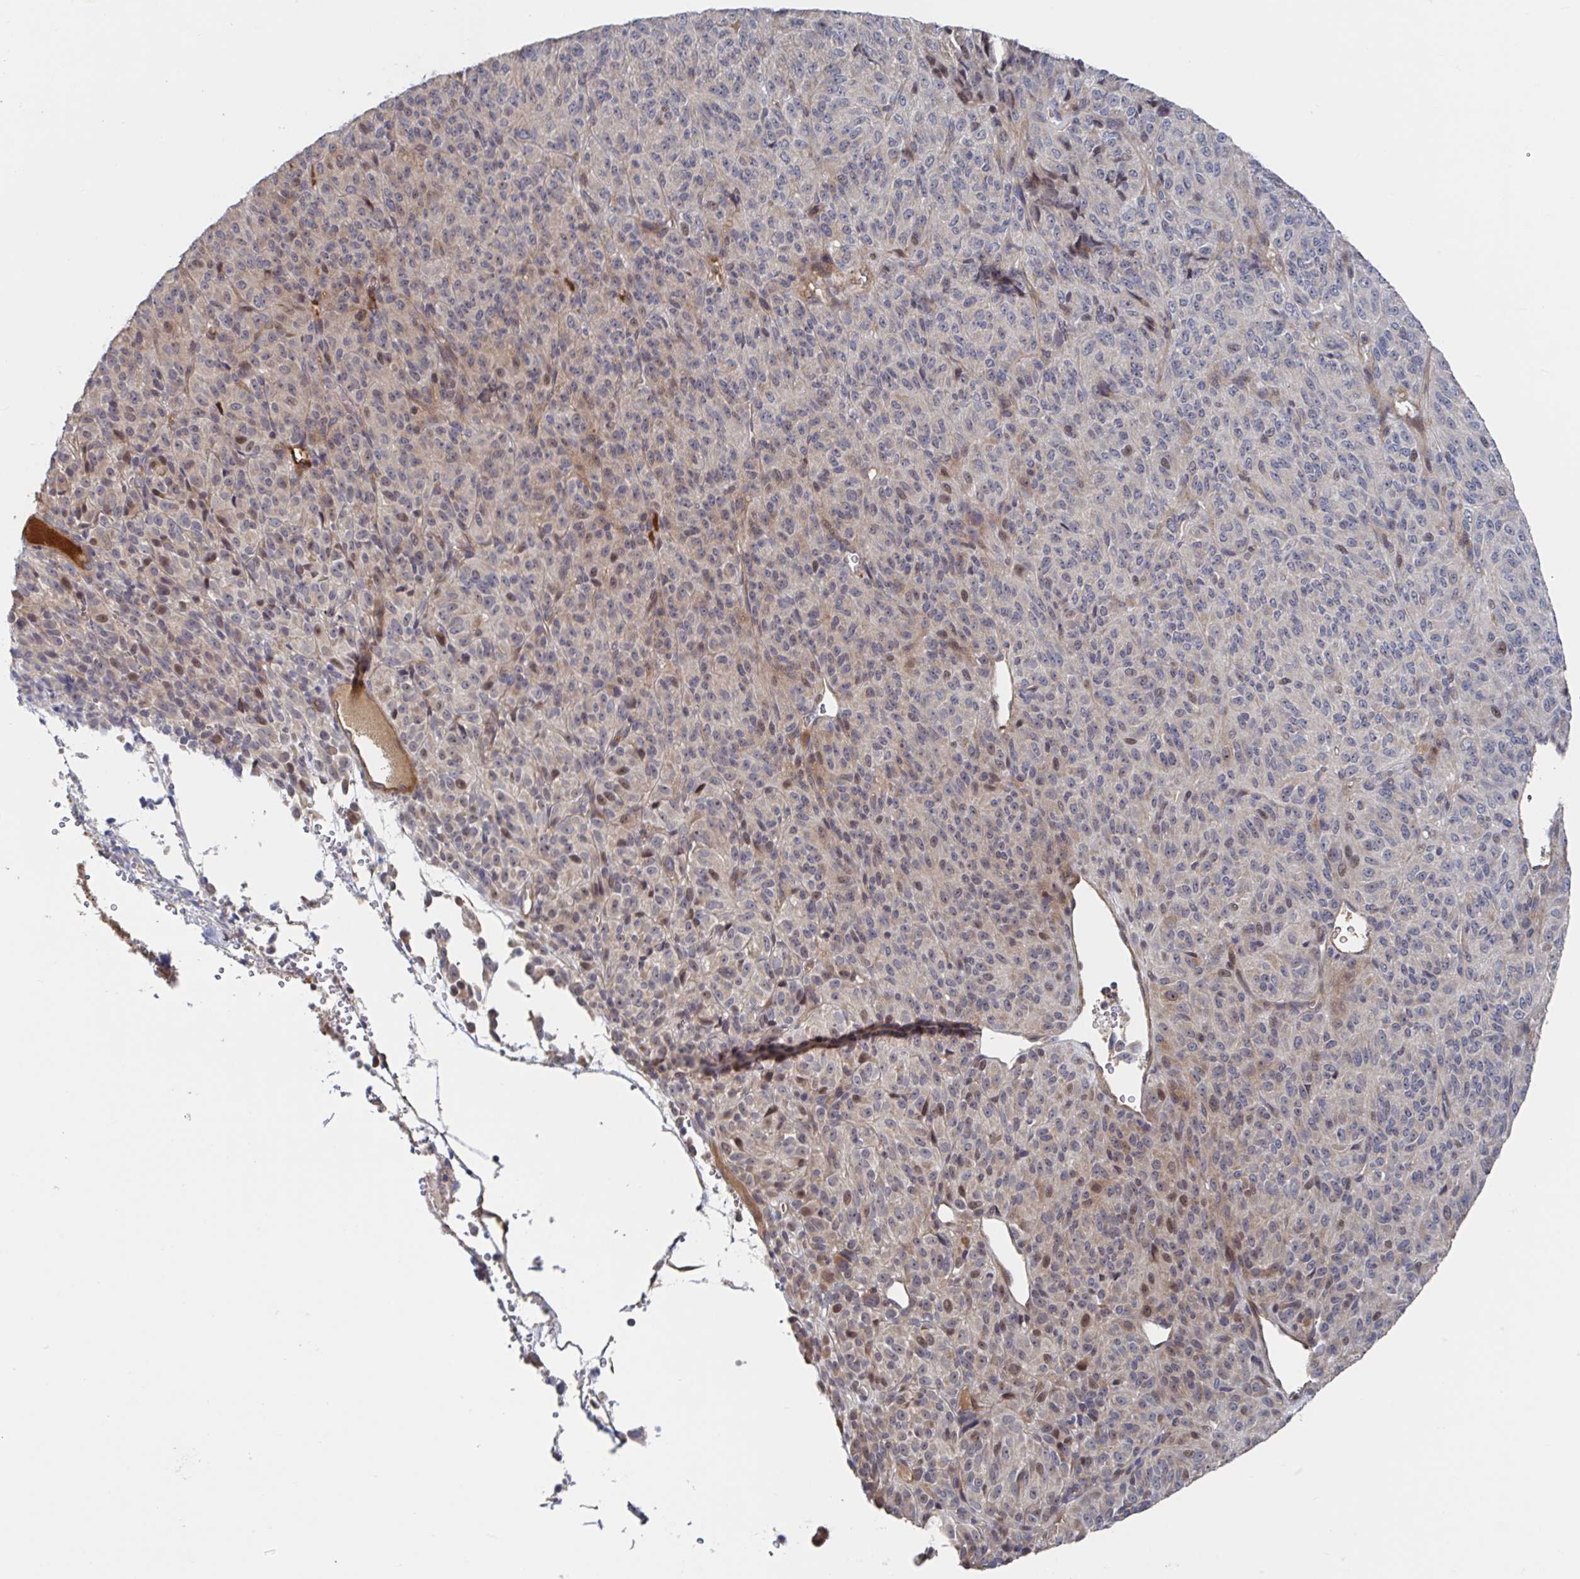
{"staining": {"intensity": "weak", "quantity": "<25%", "location": "nuclear"}, "tissue": "melanoma", "cell_type": "Tumor cells", "image_type": "cancer", "snomed": [{"axis": "morphology", "description": "Malignant melanoma, Metastatic site"}, {"axis": "topography", "description": "Brain"}], "caption": "Immunohistochemistry (IHC) histopathology image of neoplastic tissue: human melanoma stained with DAB exhibits no significant protein expression in tumor cells. The staining is performed using DAB (3,3'-diaminobenzidine) brown chromogen with nuclei counter-stained in using hematoxylin.", "gene": "DHRS12", "patient": {"sex": "female", "age": 56}}